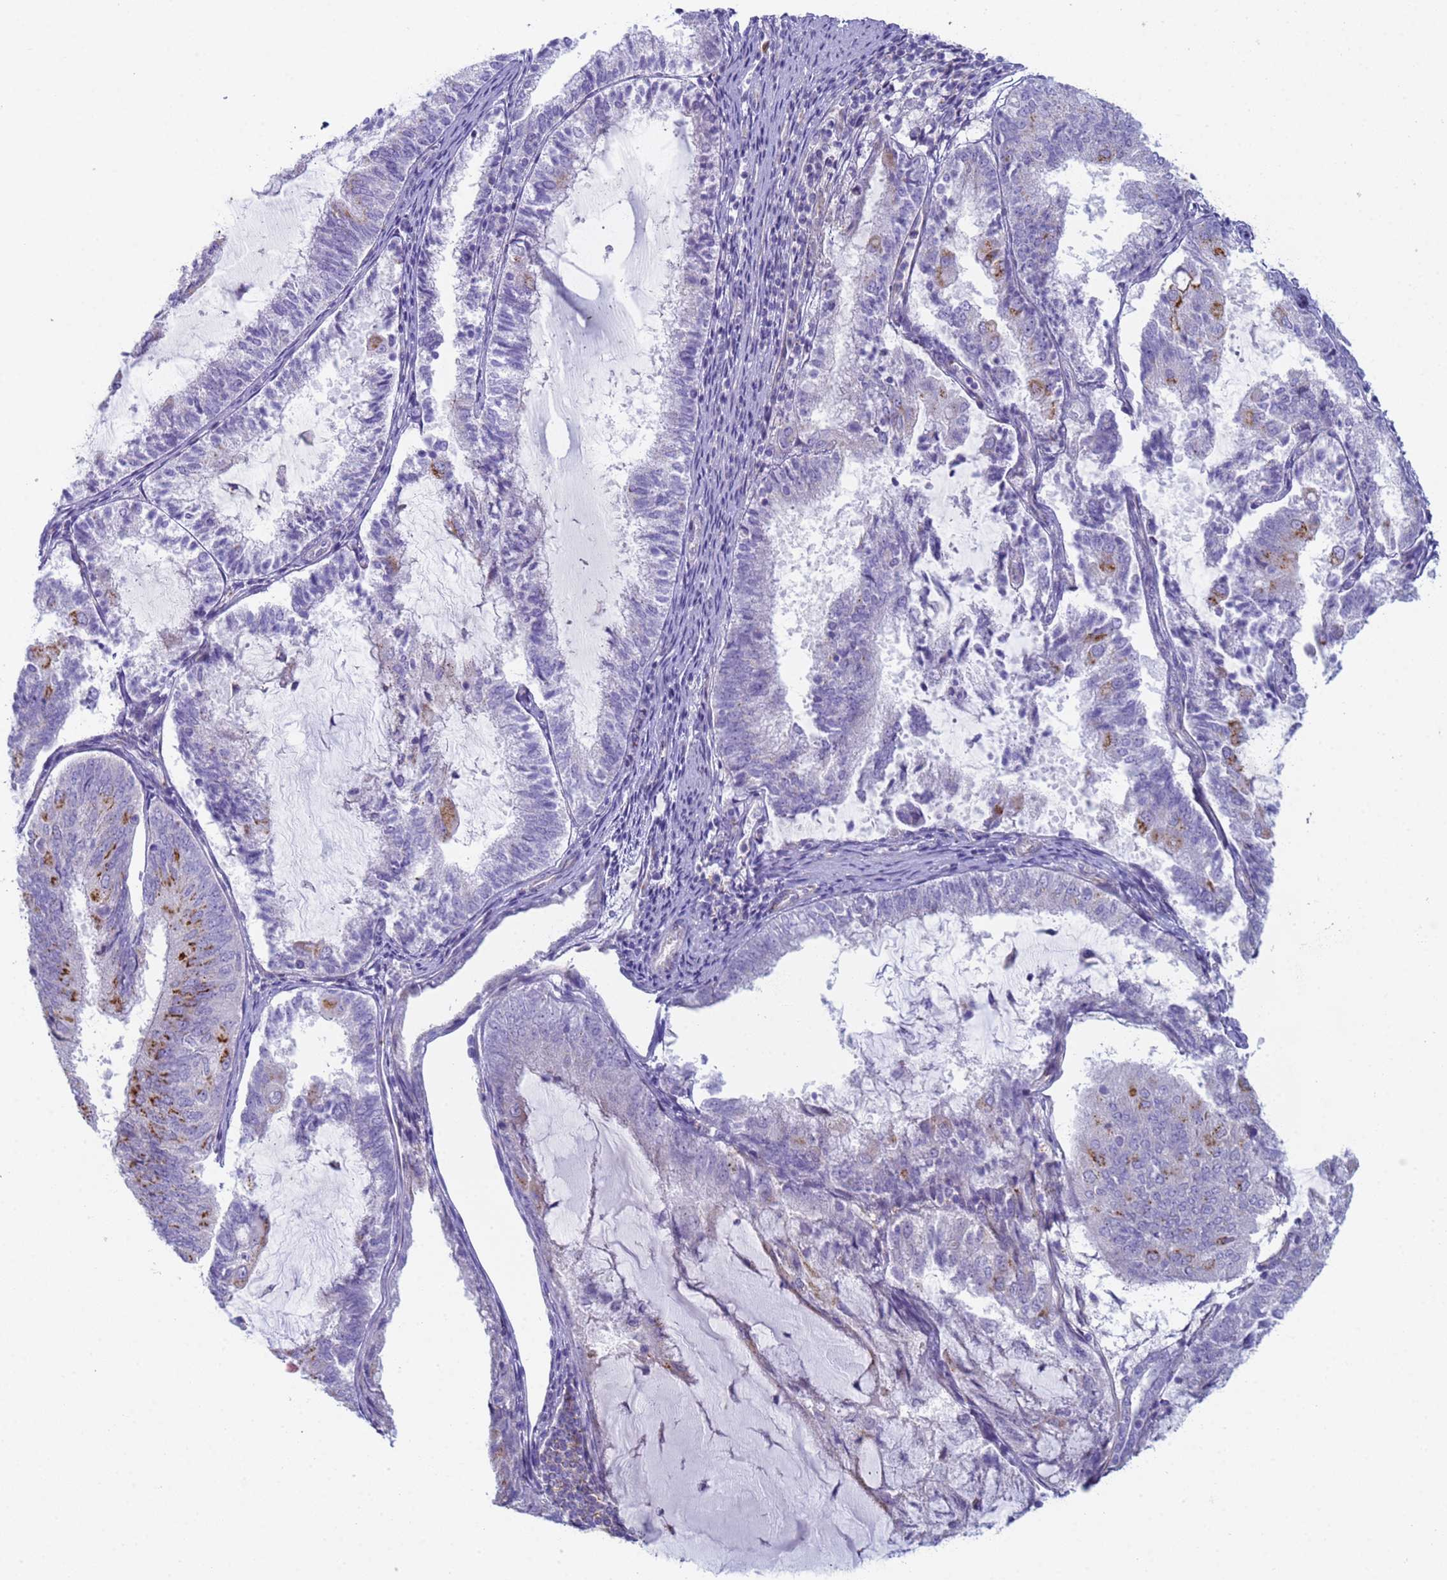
{"staining": {"intensity": "moderate", "quantity": "25%-75%", "location": "cytoplasmic/membranous"}, "tissue": "endometrial cancer", "cell_type": "Tumor cells", "image_type": "cancer", "snomed": [{"axis": "morphology", "description": "Adenocarcinoma, NOS"}, {"axis": "topography", "description": "Endometrium"}], "caption": "The image exhibits immunohistochemical staining of endometrial adenocarcinoma. There is moderate cytoplasmic/membranous positivity is seen in approximately 25%-75% of tumor cells.", "gene": "CR1", "patient": {"sex": "female", "age": 81}}